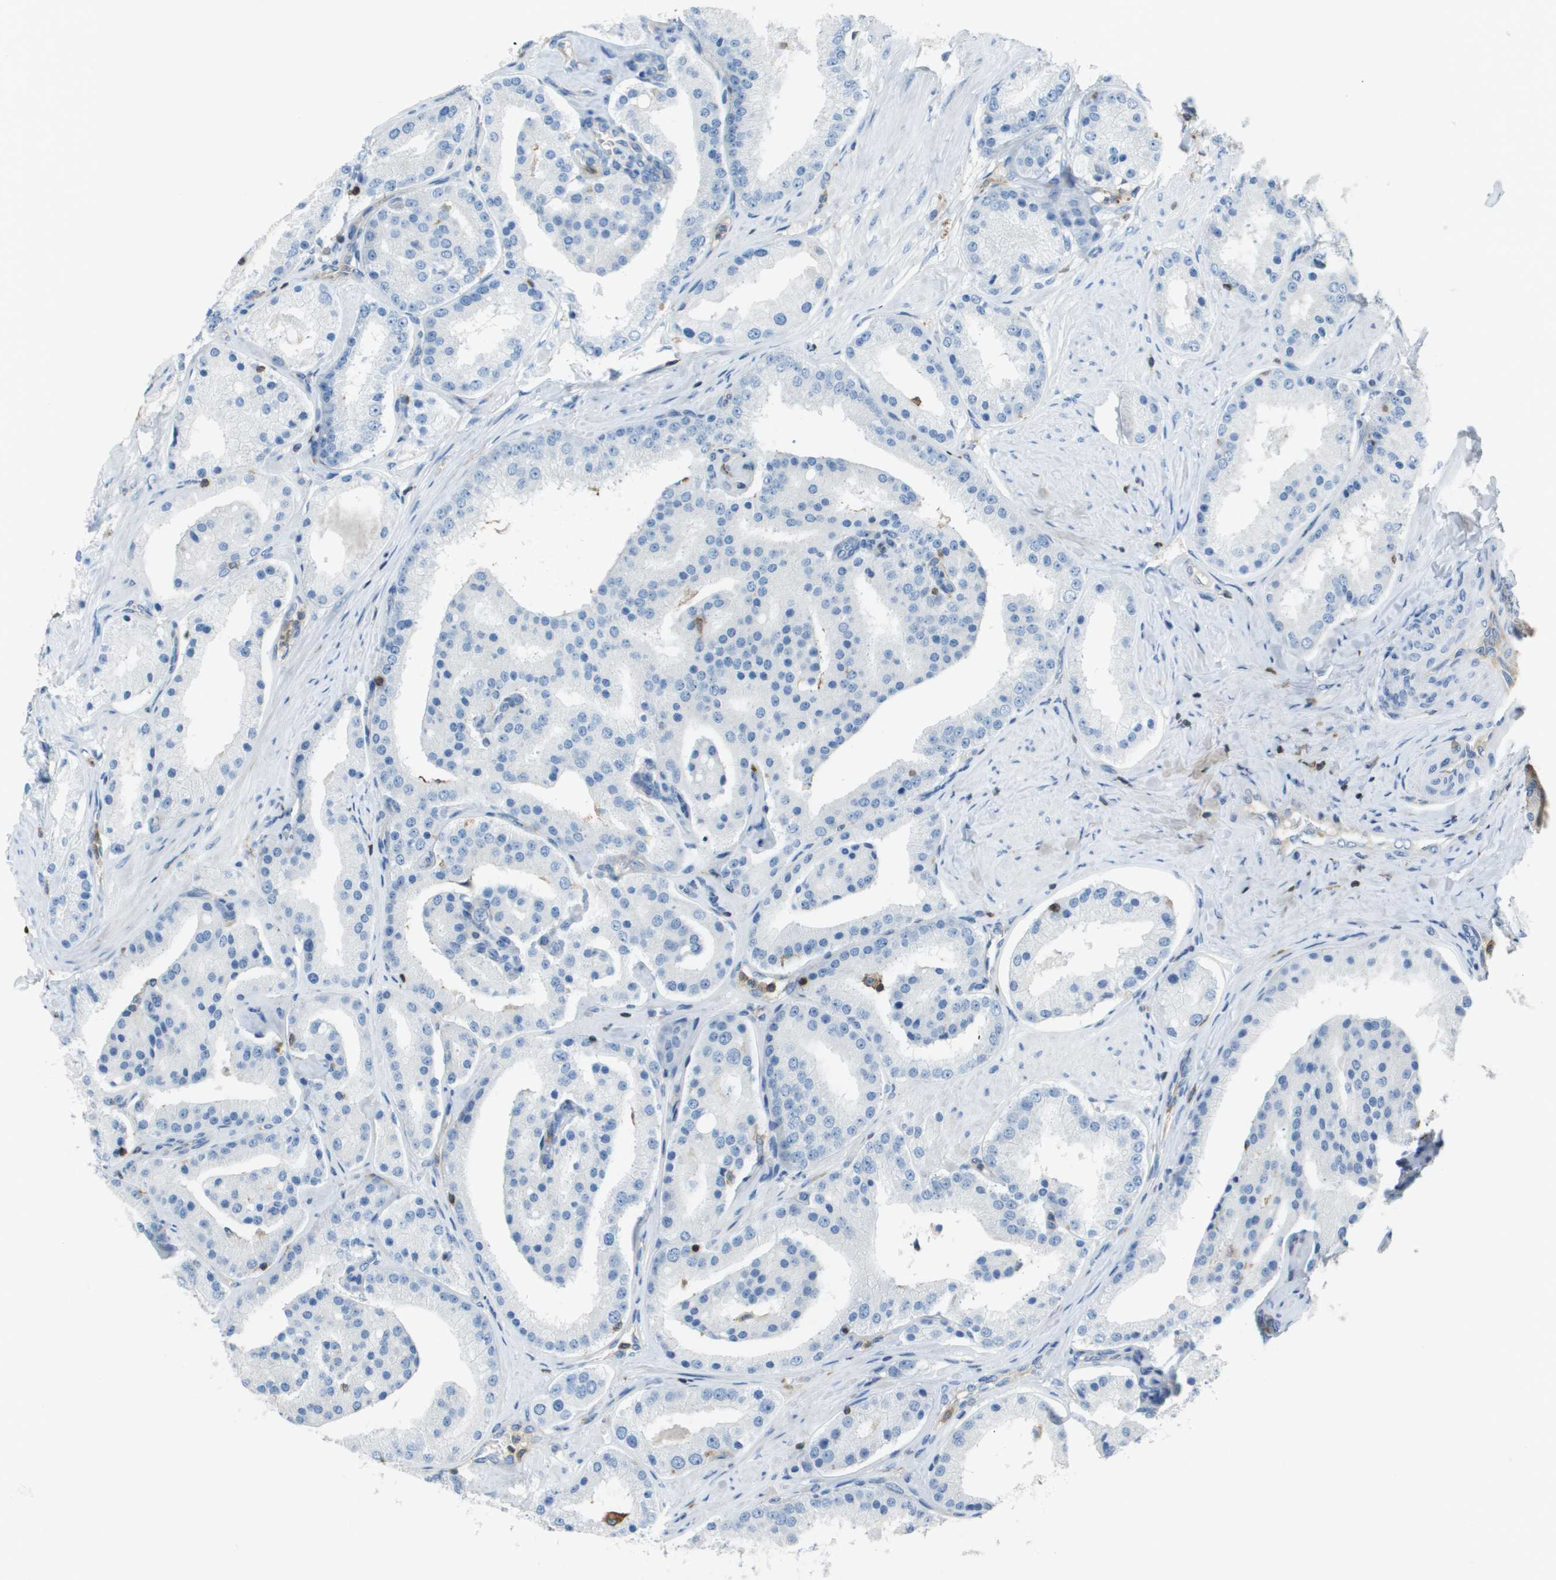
{"staining": {"intensity": "negative", "quantity": "none", "location": "none"}, "tissue": "prostate cancer", "cell_type": "Tumor cells", "image_type": "cancer", "snomed": [{"axis": "morphology", "description": "Adenocarcinoma, Low grade"}, {"axis": "topography", "description": "Prostate"}], "caption": "Immunohistochemistry (IHC) histopathology image of human prostate adenocarcinoma (low-grade) stained for a protein (brown), which exhibits no expression in tumor cells. Brightfield microscopy of IHC stained with DAB (3,3'-diaminobenzidine) (brown) and hematoxylin (blue), captured at high magnification.", "gene": "APBB1IP", "patient": {"sex": "male", "age": 63}}